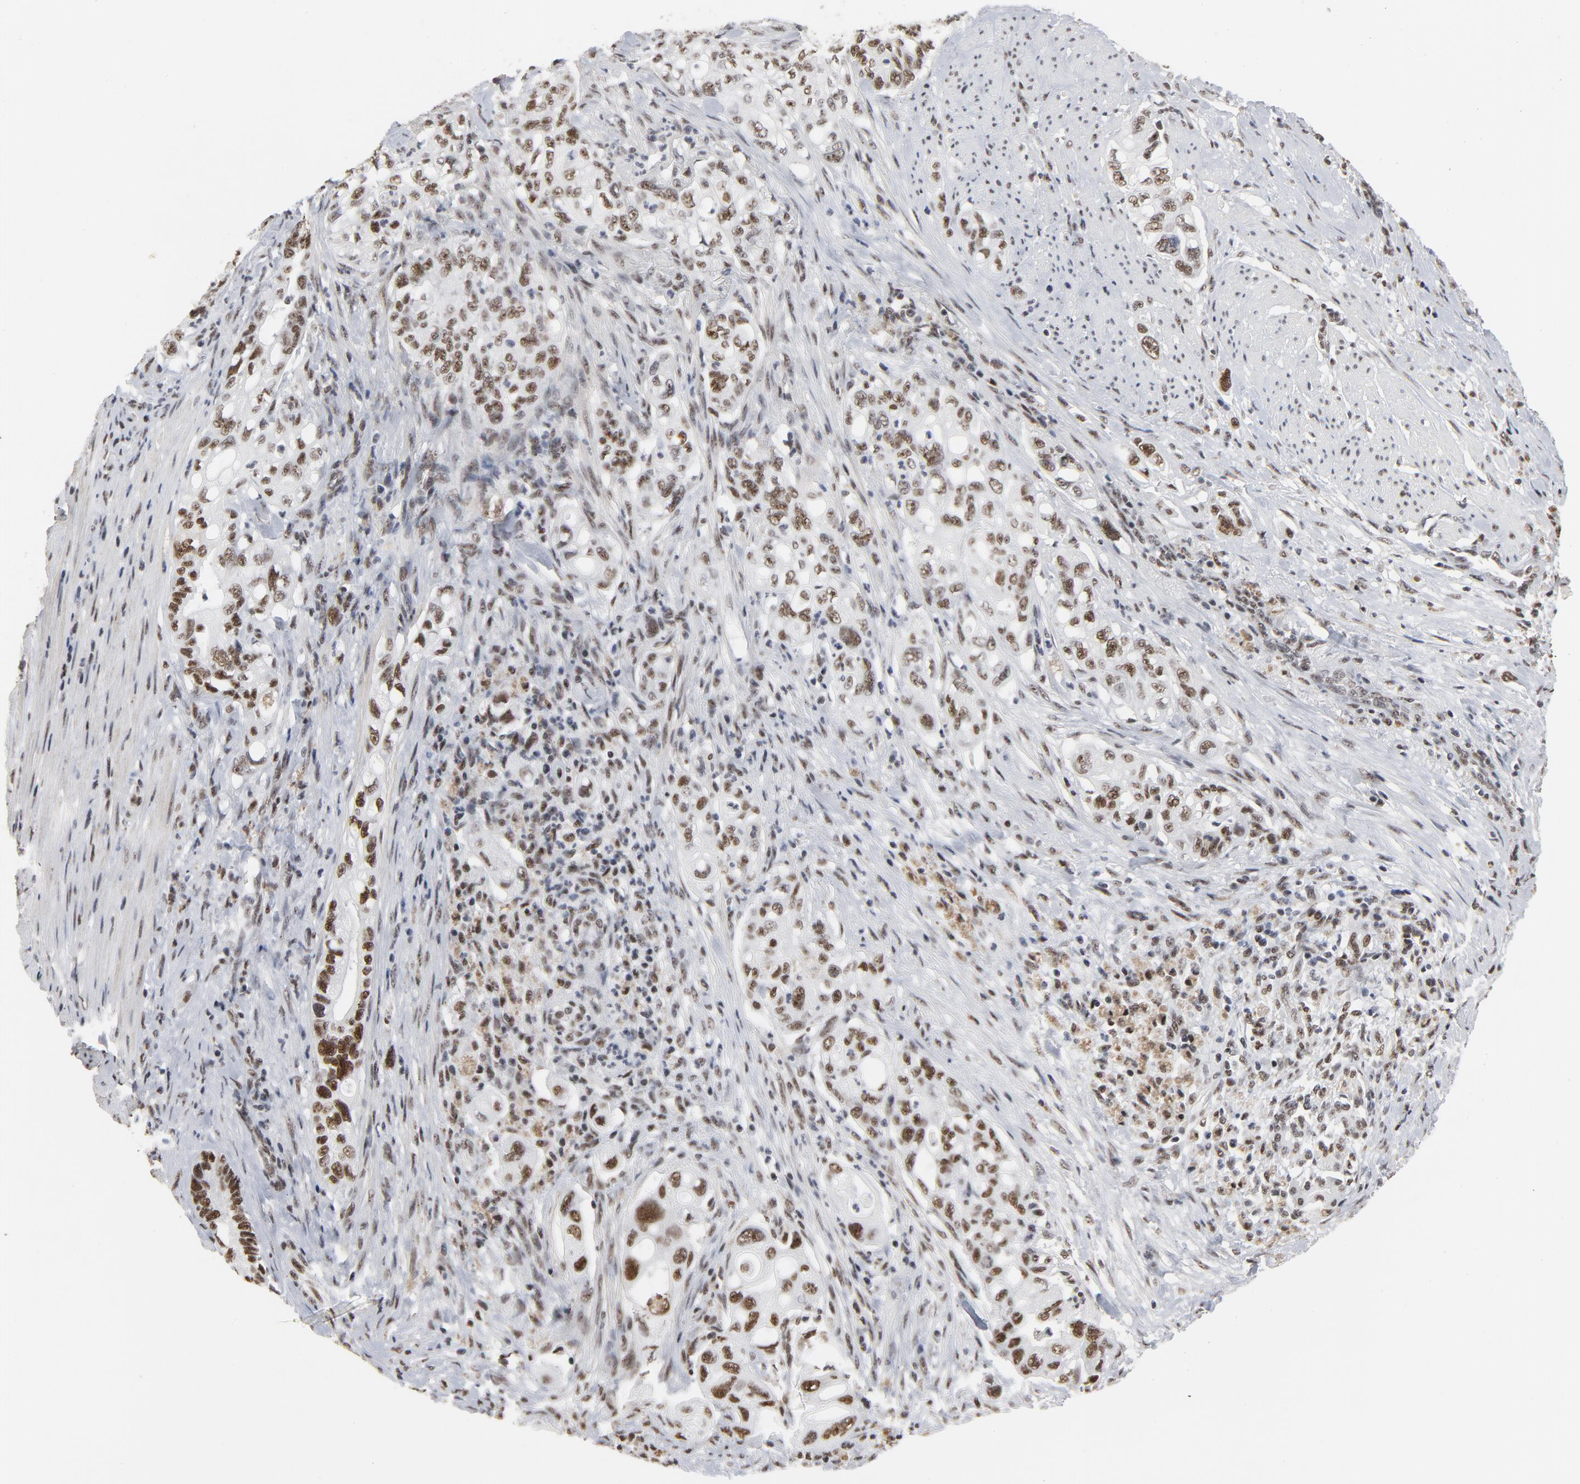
{"staining": {"intensity": "moderate", "quantity": ">75%", "location": "nuclear"}, "tissue": "pancreatic cancer", "cell_type": "Tumor cells", "image_type": "cancer", "snomed": [{"axis": "morphology", "description": "Normal tissue, NOS"}, {"axis": "topography", "description": "Pancreas"}], "caption": "A micrograph showing moderate nuclear positivity in approximately >75% of tumor cells in pancreatic cancer, as visualized by brown immunohistochemical staining.", "gene": "MRE11", "patient": {"sex": "male", "age": 42}}